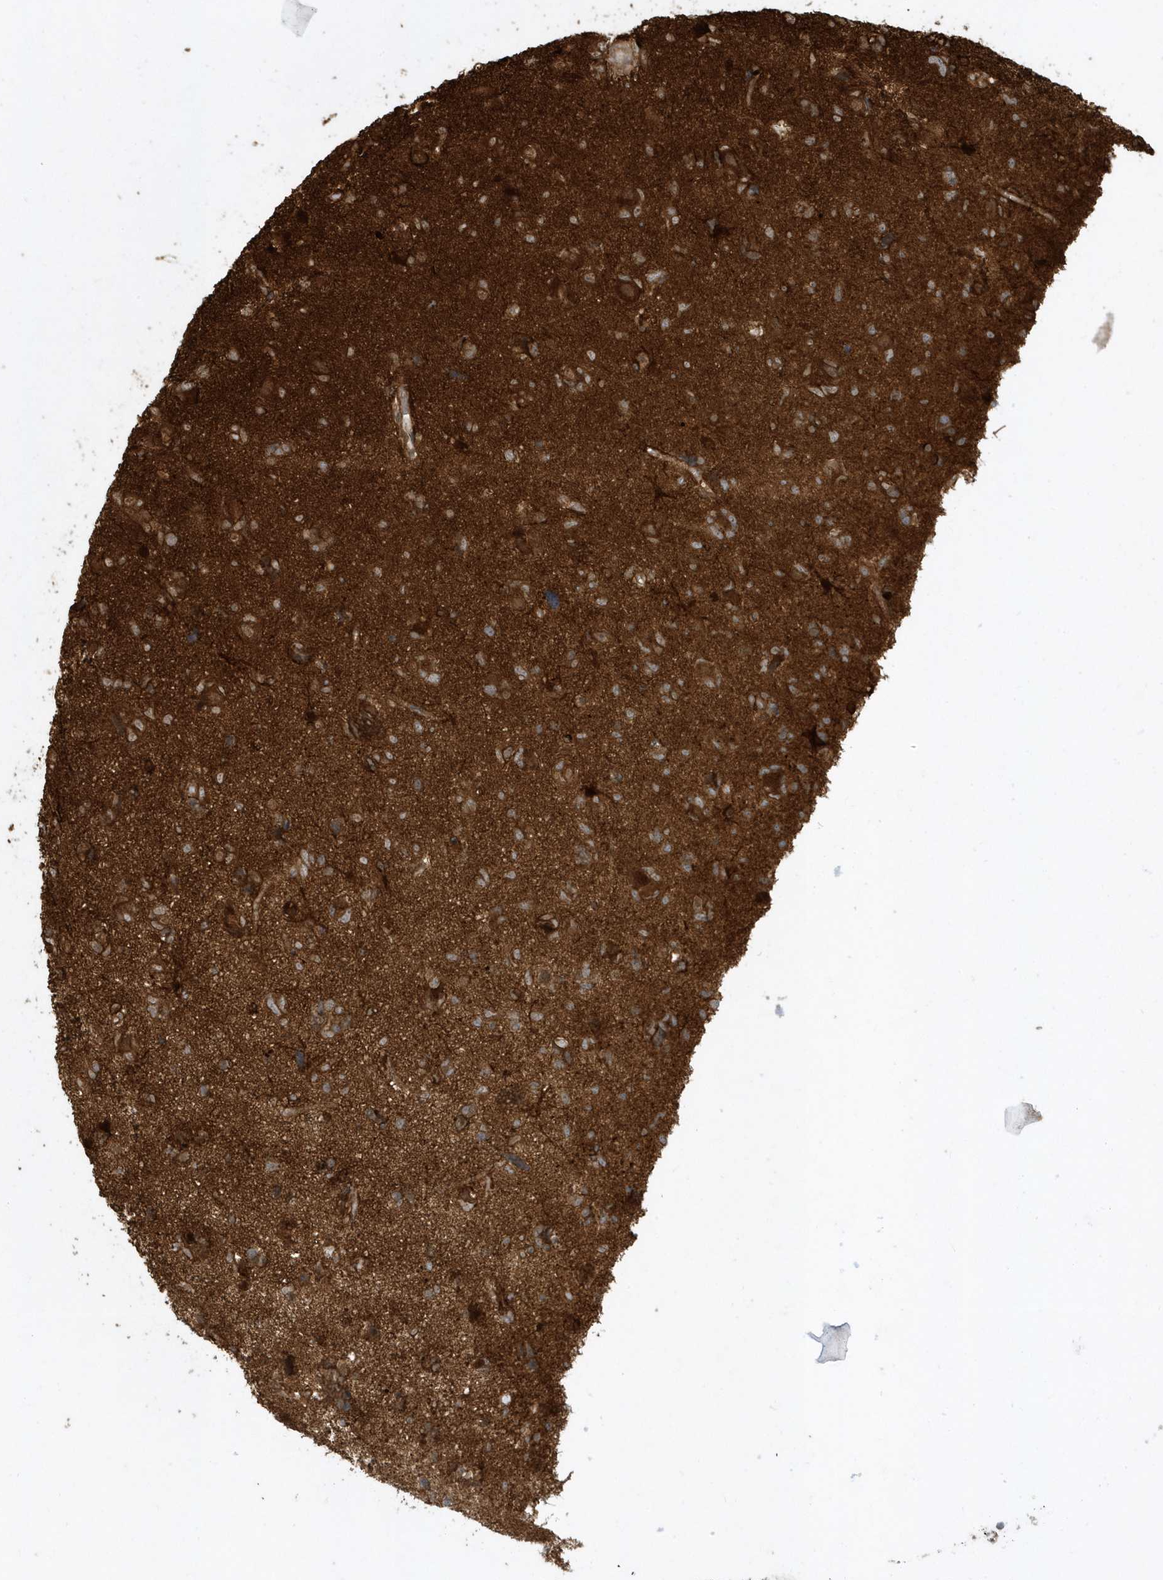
{"staining": {"intensity": "moderate", "quantity": ">75%", "location": "cytoplasmic/membranous"}, "tissue": "glioma", "cell_type": "Tumor cells", "image_type": "cancer", "snomed": [{"axis": "morphology", "description": "Glioma, malignant, High grade"}, {"axis": "topography", "description": "Brain"}], "caption": "Immunohistochemical staining of human glioma displays medium levels of moderate cytoplasmic/membranous positivity in about >75% of tumor cells.", "gene": "CLCN6", "patient": {"sex": "female", "age": 59}}